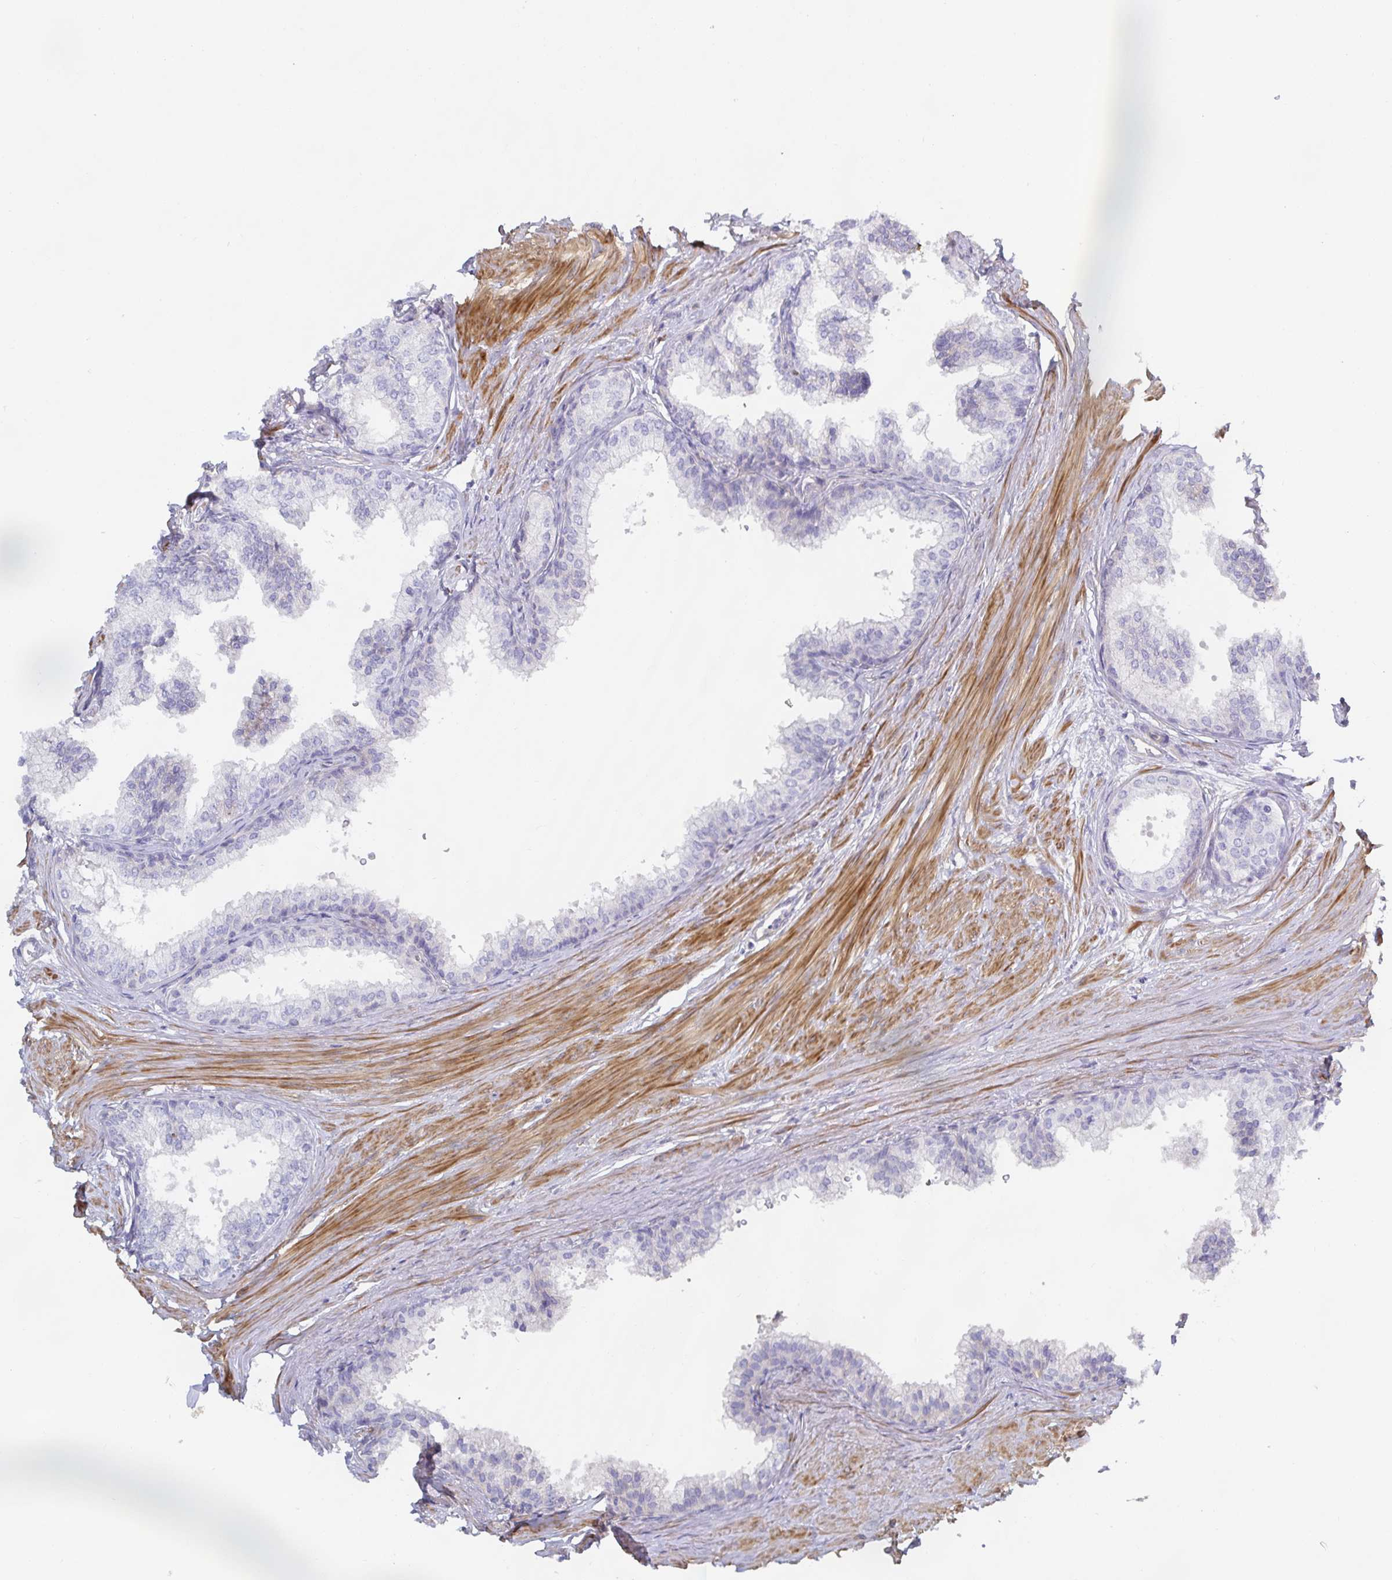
{"staining": {"intensity": "negative", "quantity": "none", "location": "none"}, "tissue": "prostate", "cell_type": "Glandular cells", "image_type": "normal", "snomed": [{"axis": "morphology", "description": "Normal tissue, NOS"}, {"axis": "topography", "description": "Prostate"}, {"axis": "topography", "description": "Peripheral nerve tissue"}], "caption": "There is no significant staining in glandular cells of prostate.", "gene": "METTL22", "patient": {"sex": "male", "age": 55}}